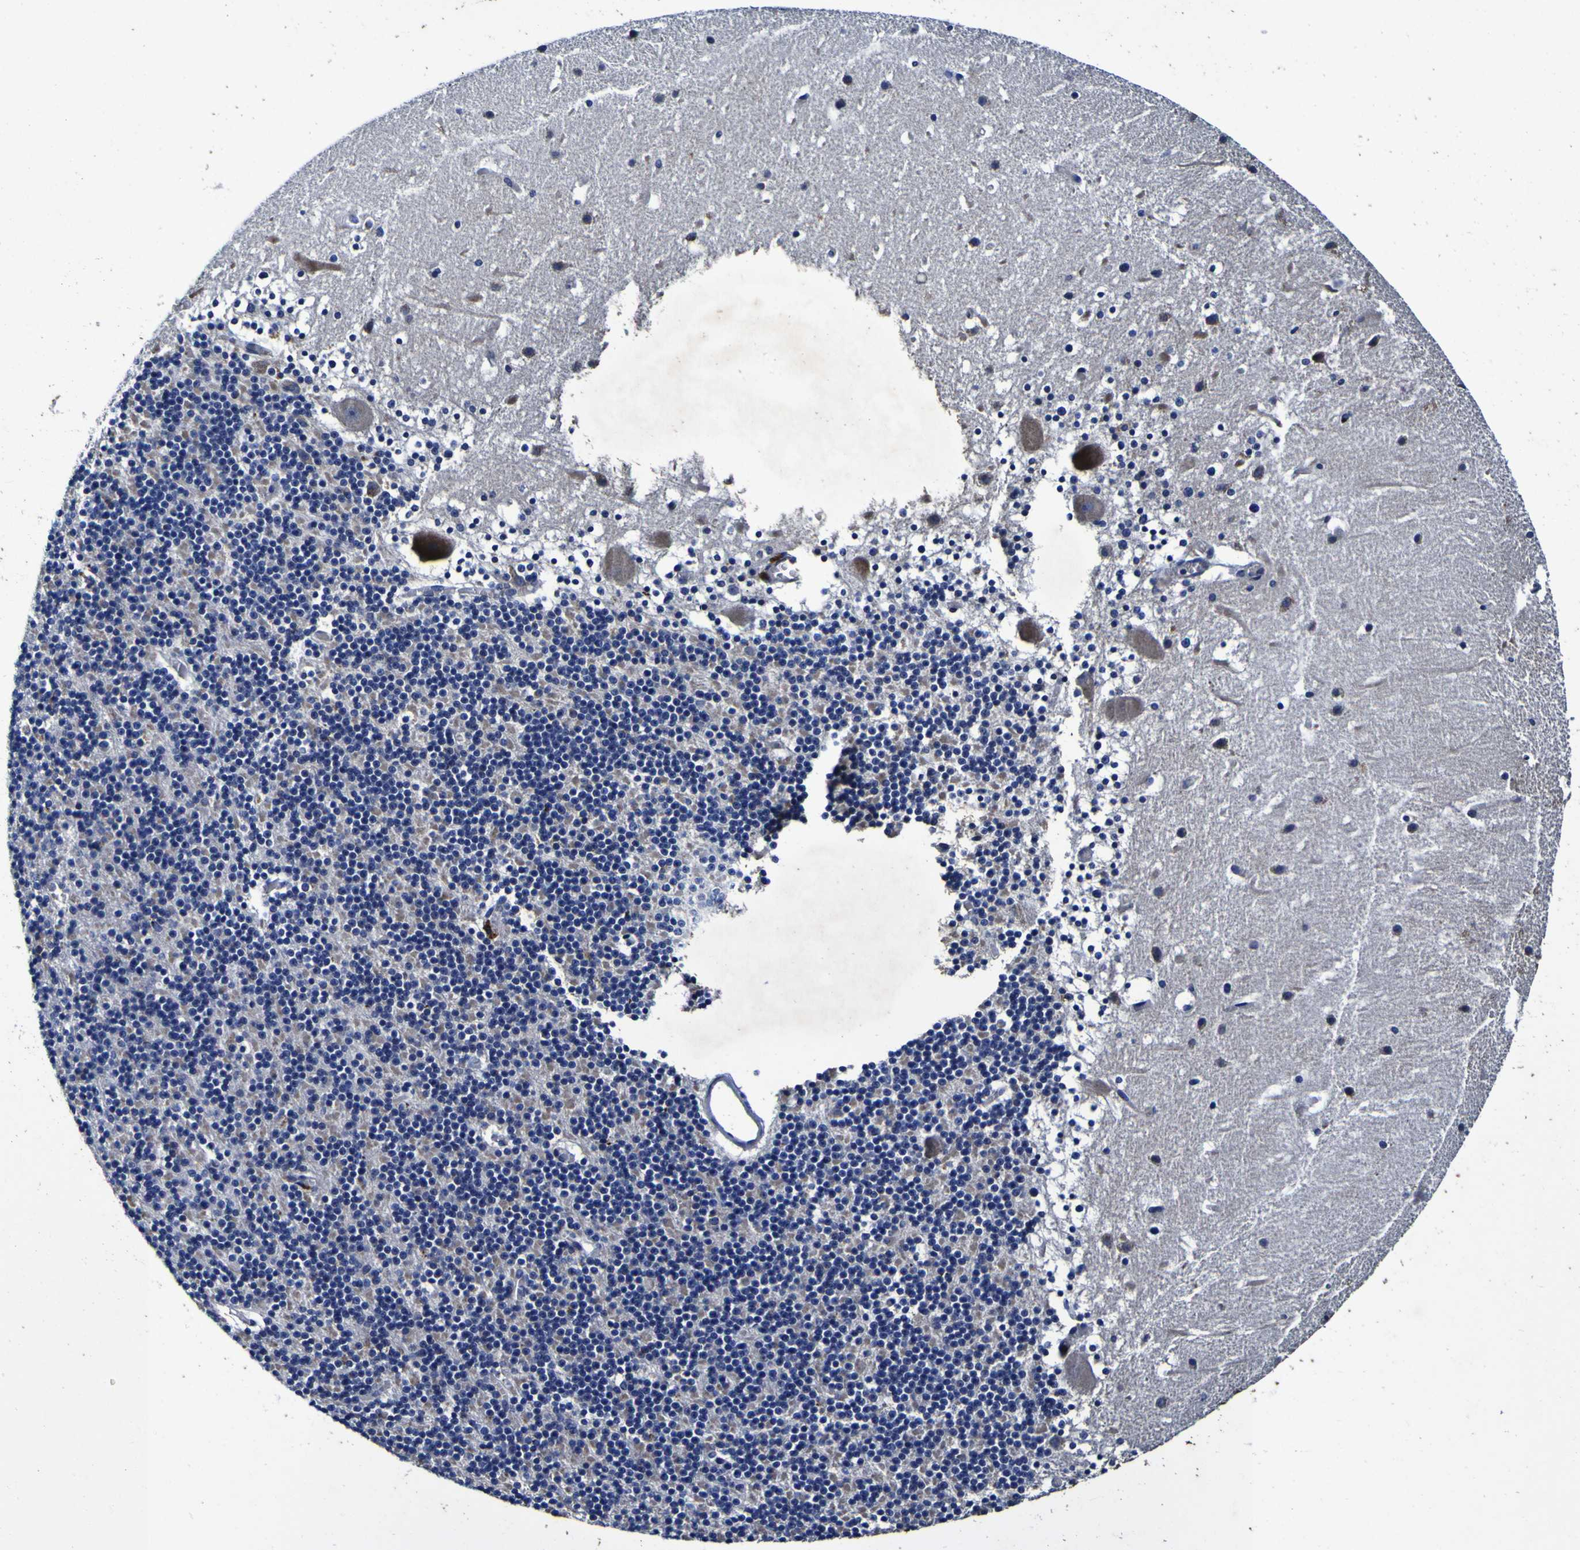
{"staining": {"intensity": "negative", "quantity": "none", "location": "none"}, "tissue": "cerebellum", "cell_type": "Cells in granular layer", "image_type": "normal", "snomed": [{"axis": "morphology", "description": "Normal tissue, NOS"}, {"axis": "topography", "description": "Cerebellum"}], "caption": "Immunohistochemistry image of unremarkable cerebellum: cerebellum stained with DAB shows no significant protein expression in cells in granular layer.", "gene": "PANK4", "patient": {"sex": "male", "age": 45}}